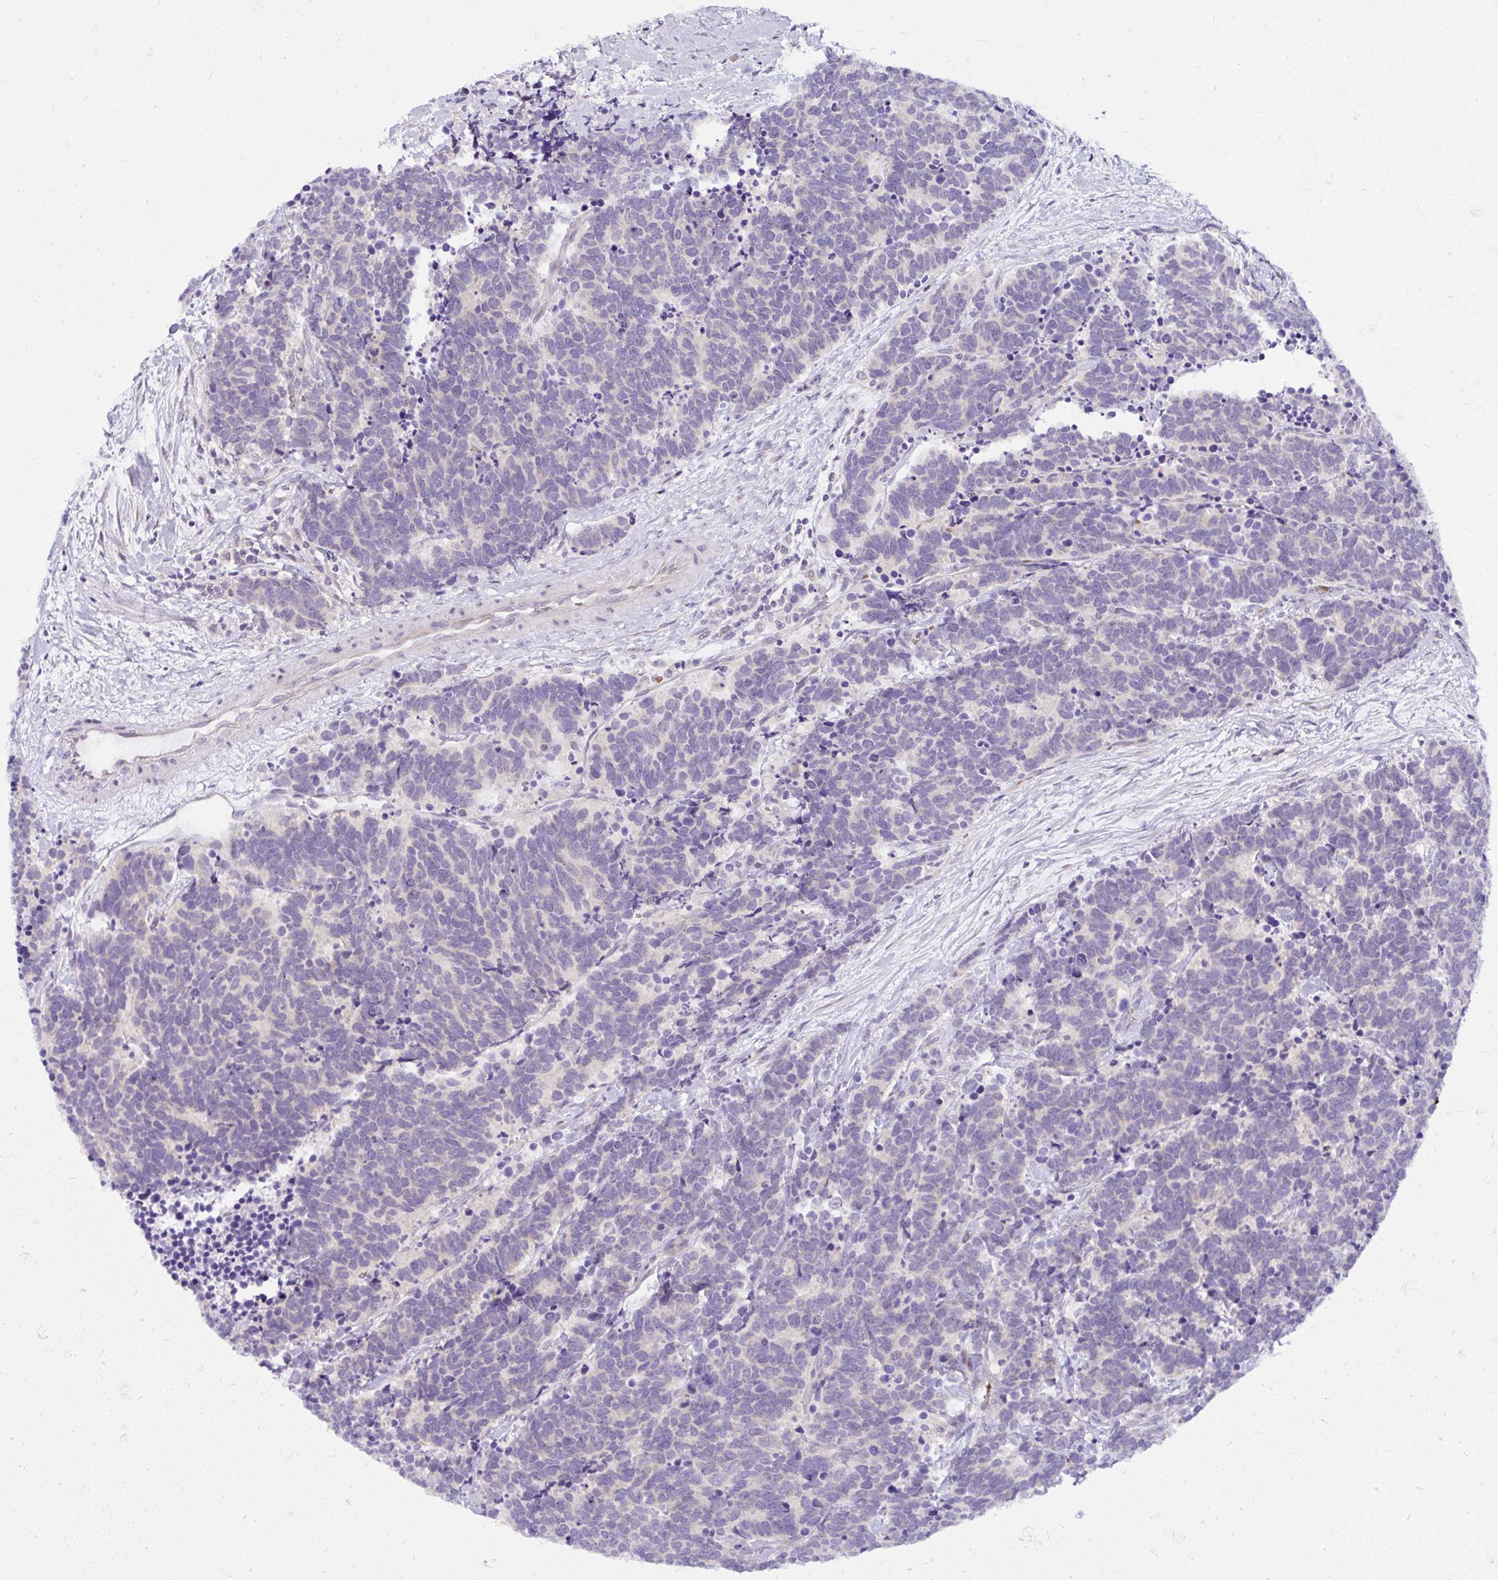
{"staining": {"intensity": "negative", "quantity": "none", "location": "none"}, "tissue": "carcinoid", "cell_type": "Tumor cells", "image_type": "cancer", "snomed": [{"axis": "morphology", "description": "Carcinoma, NOS"}, {"axis": "morphology", "description": "Carcinoid, malignant, NOS"}, {"axis": "topography", "description": "Prostate"}], "caption": "Malignant carcinoid stained for a protein using immunohistochemistry (IHC) demonstrates no expression tumor cells.", "gene": "DEPDC5", "patient": {"sex": "male", "age": 57}}